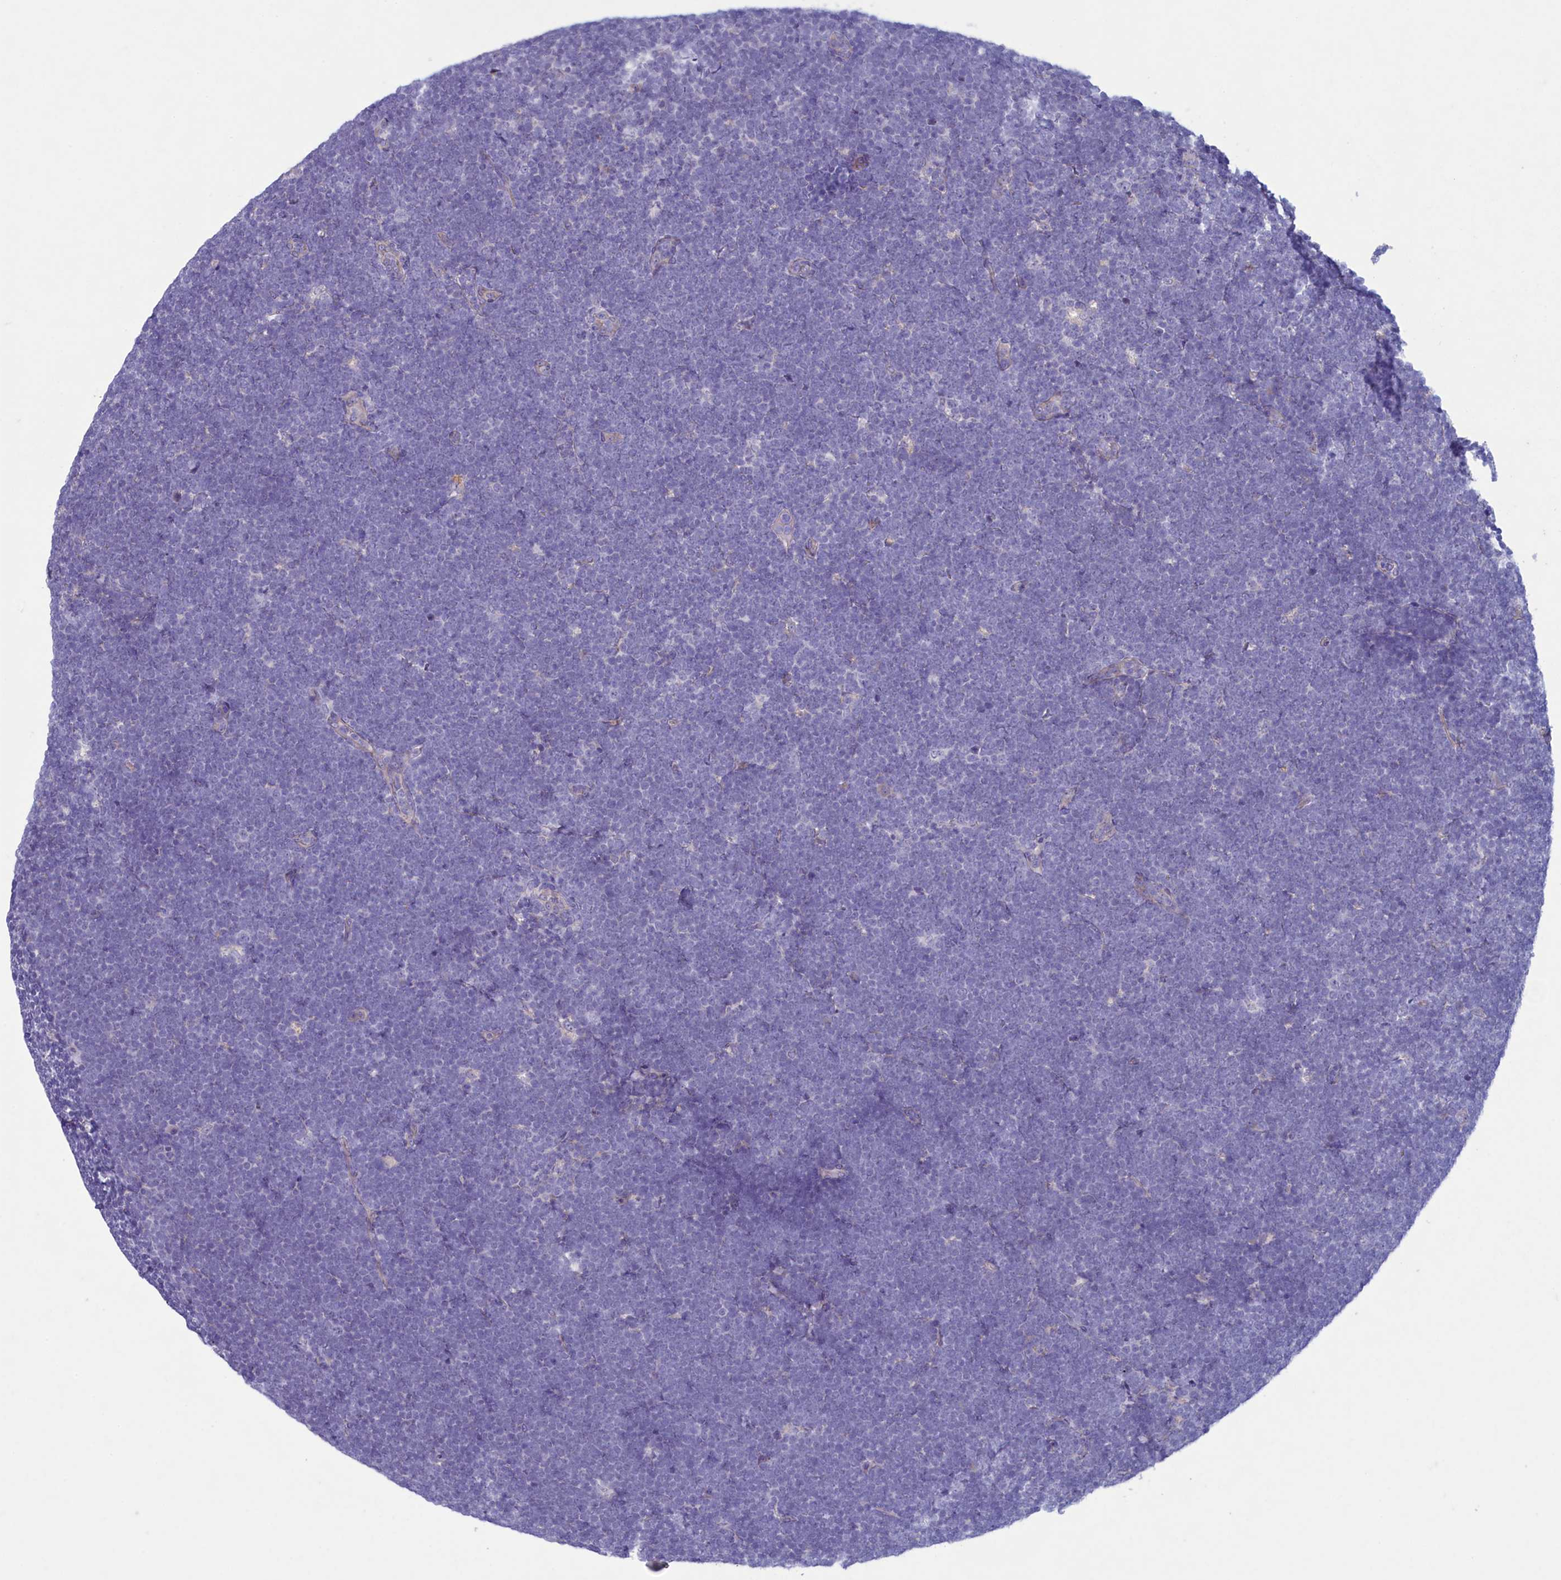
{"staining": {"intensity": "negative", "quantity": "none", "location": "none"}, "tissue": "lymphoma", "cell_type": "Tumor cells", "image_type": "cancer", "snomed": [{"axis": "morphology", "description": "Malignant lymphoma, non-Hodgkin's type, High grade"}, {"axis": "topography", "description": "Lymph node"}], "caption": "There is no significant positivity in tumor cells of lymphoma.", "gene": "PLEKHG6", "patient": {"sex": "male", "age": 13}}